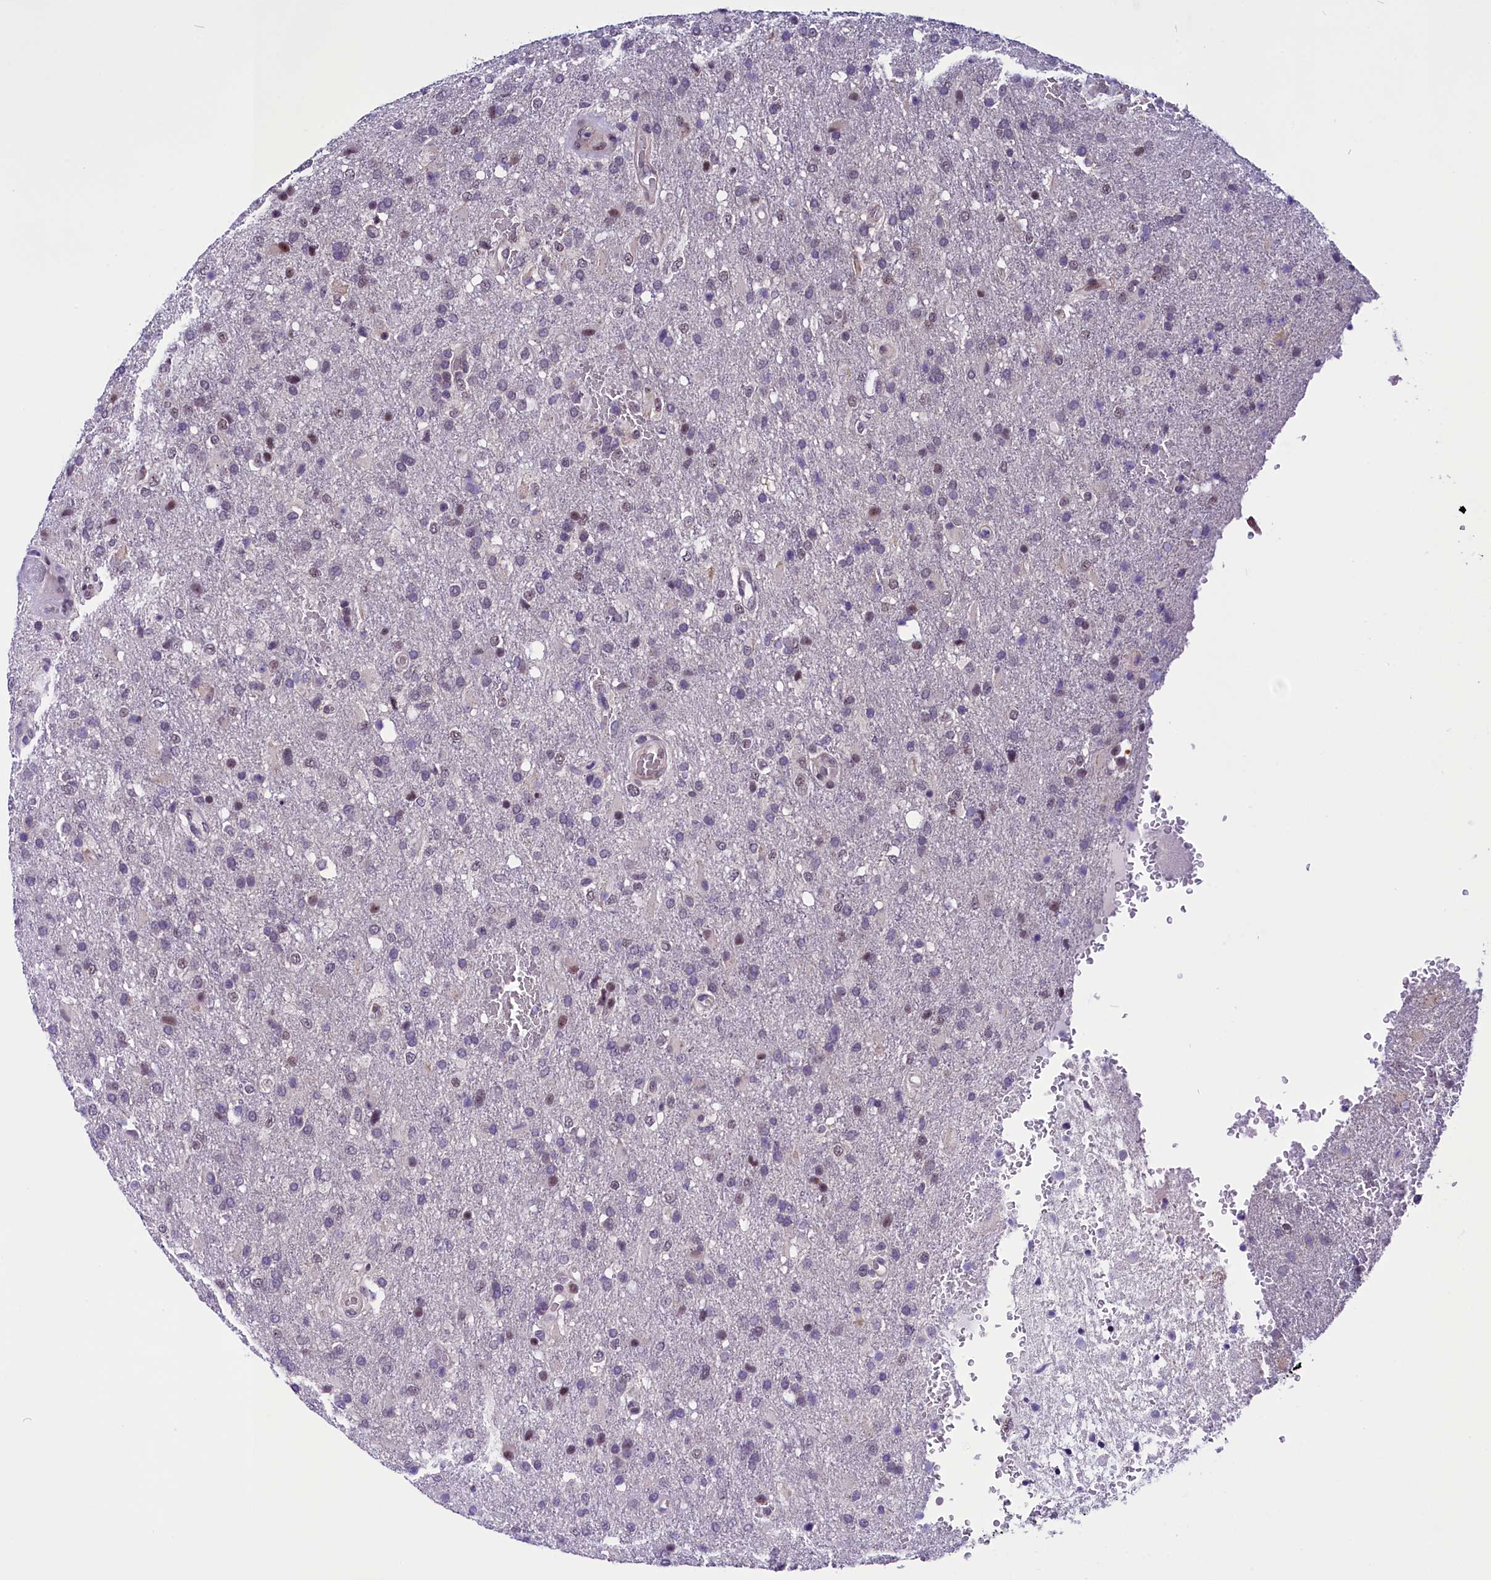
{"staining": {"intensity": "negative", "quantity": "none", "location": "none"}, "tissue": "glioma", "cell_type": "Tumor cells", "image_type": "cancer", "snomed": [{"axis": "morphology", "description": "Glioma, malignant, High grade"}, {"axis": "topography", "description": "Brain"}], "caption": "This is a photomicrograph of IHC staining of malignant high-grade glioma, which shows no positivity in tumor cells.", "gene": "CCDC106", "patient": {"sex": "female", "age": 74}}